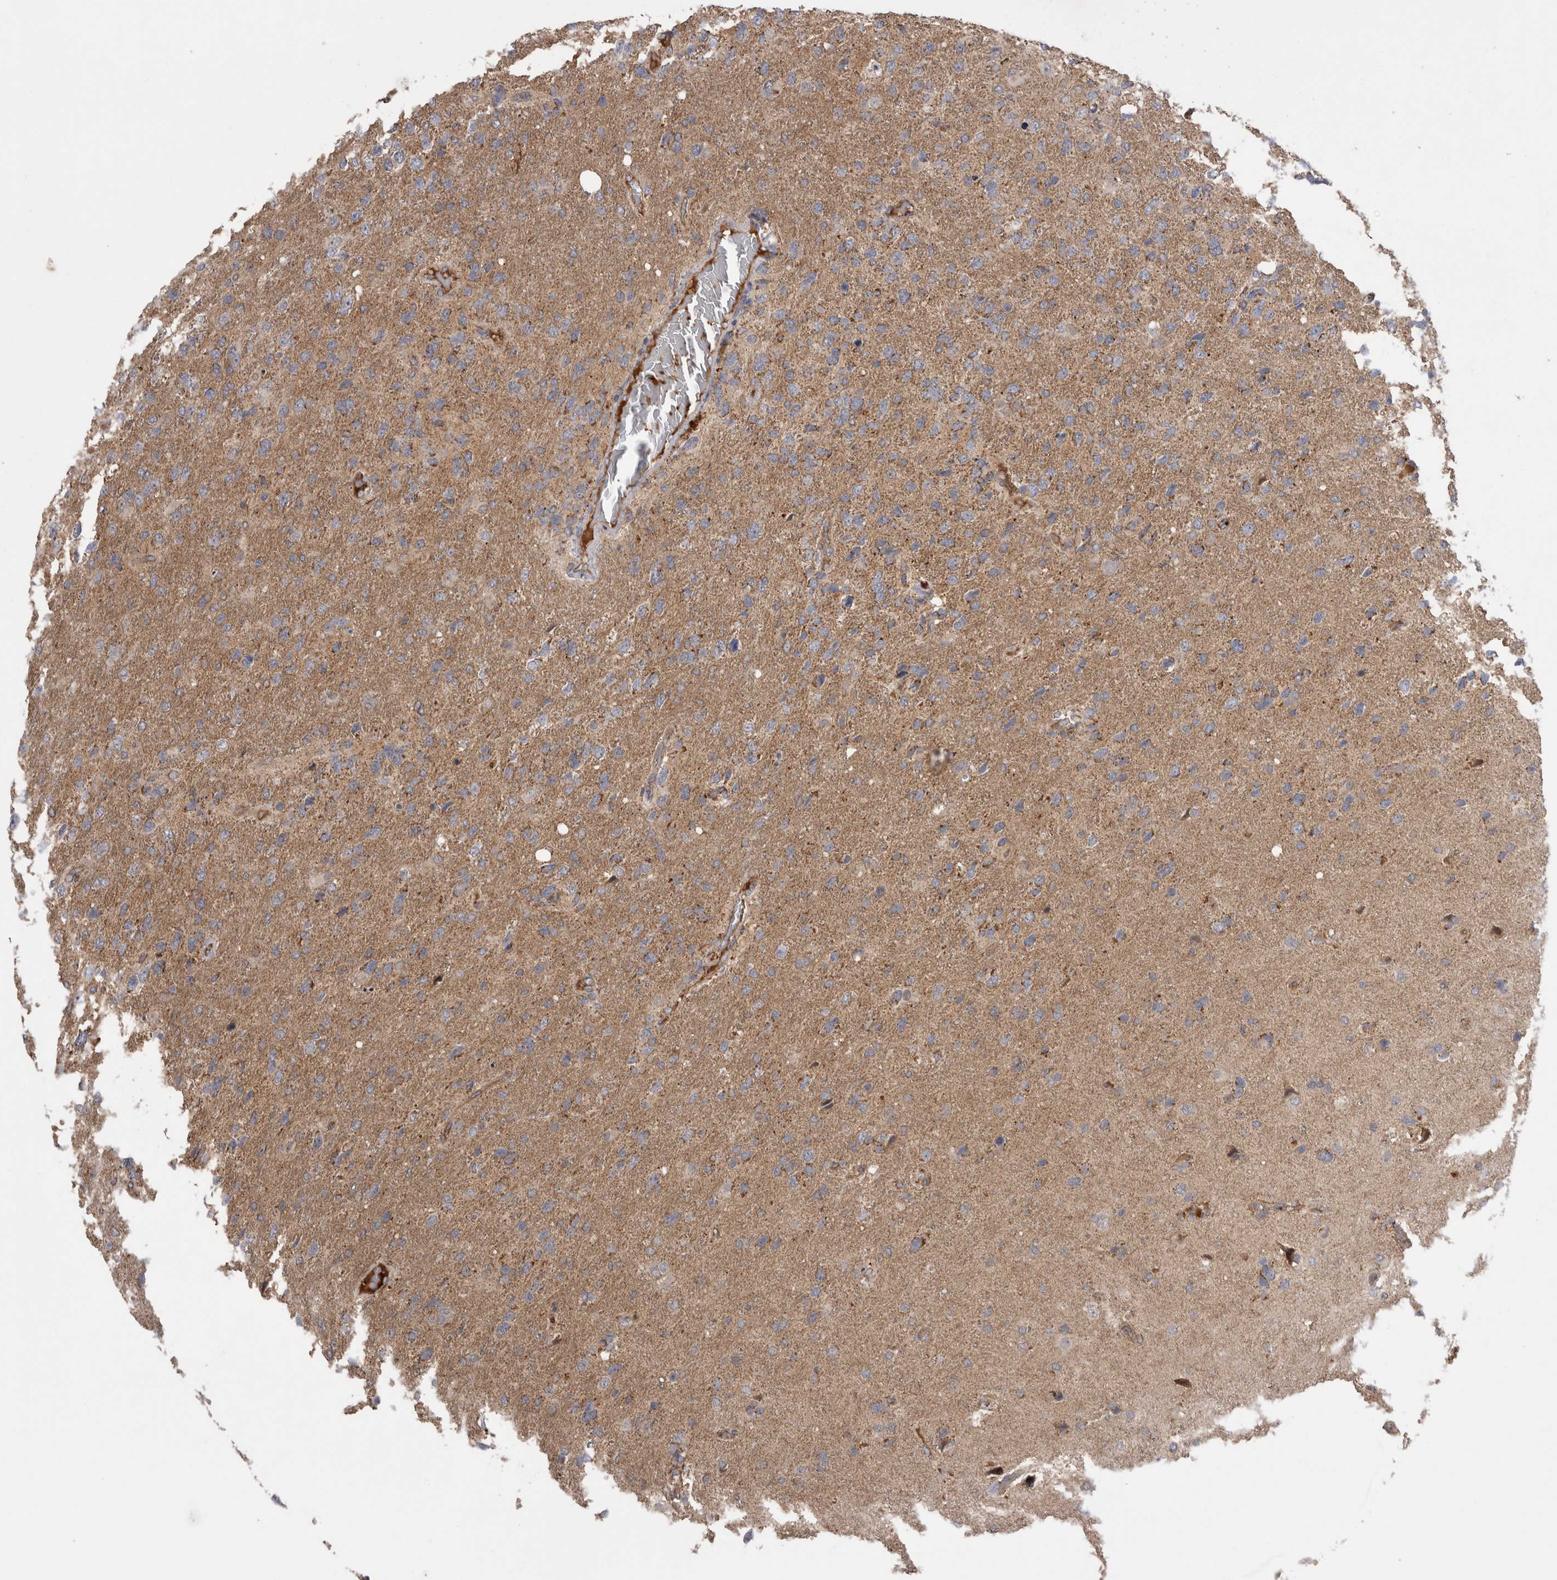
{"staining": {"intensity": "moderate", "quantity": "25%-75%", "location": "cytoplasmic/membranous"}, "tissue": "glioma", "cell_type": "Tumor cells", "image_type": "cancer", "snomed": [{"axis": "morphology", "description": "Glioma, malignant, High grade"}, {"axis": "topography", "description": "Brain"}], "caption": "Immunohistochemical staining of human glioma displays medium levels of moderate cytoplasmic/membranous expression in approximately 25%-75% of tumor cells.", "gene": "DARS2", "patient": {"sex": "female", "age": 58}}